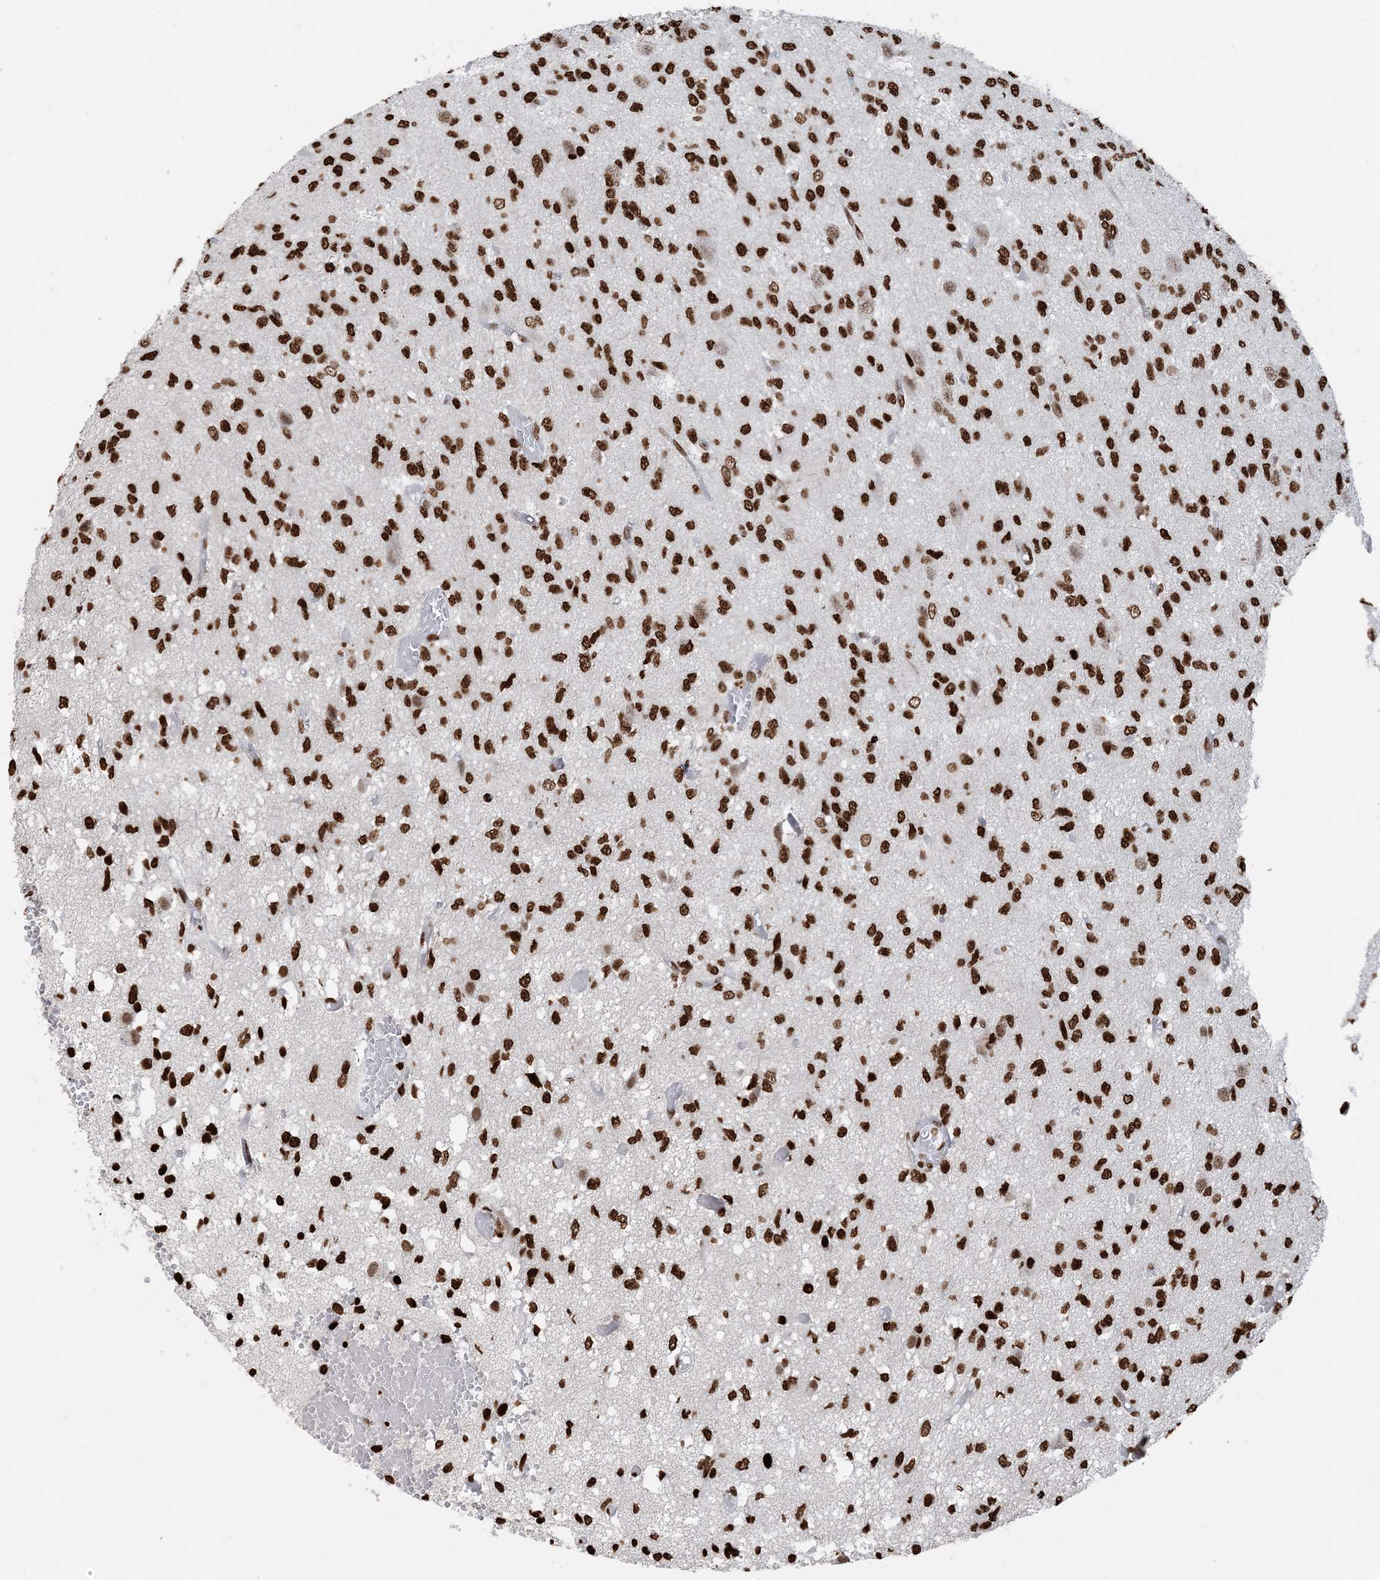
{"staining": {"intensity": "strong", "quantity": ">75%", "location": "nuclear"}, "tissue": "glioma", "cell_type": "Tumor cells", "image_type": "cancer", "snomed": [{"axis": "morphology", "description": "Glioma, malignant, High grade"}, {"axis": "topography", "description": "Brain"}], "caption": "Malignant glioma (high-grade) stained for a protein displays strong nuclear positivity in tumor cells. Using DAB (3,3'-diaminobenzidine) (brown) and hematoxylin (blue) stains, captured at high magnification using brightfield microscopy.", "gene": "H3-3B", "patient": {"sex": "female", "age": 59}}